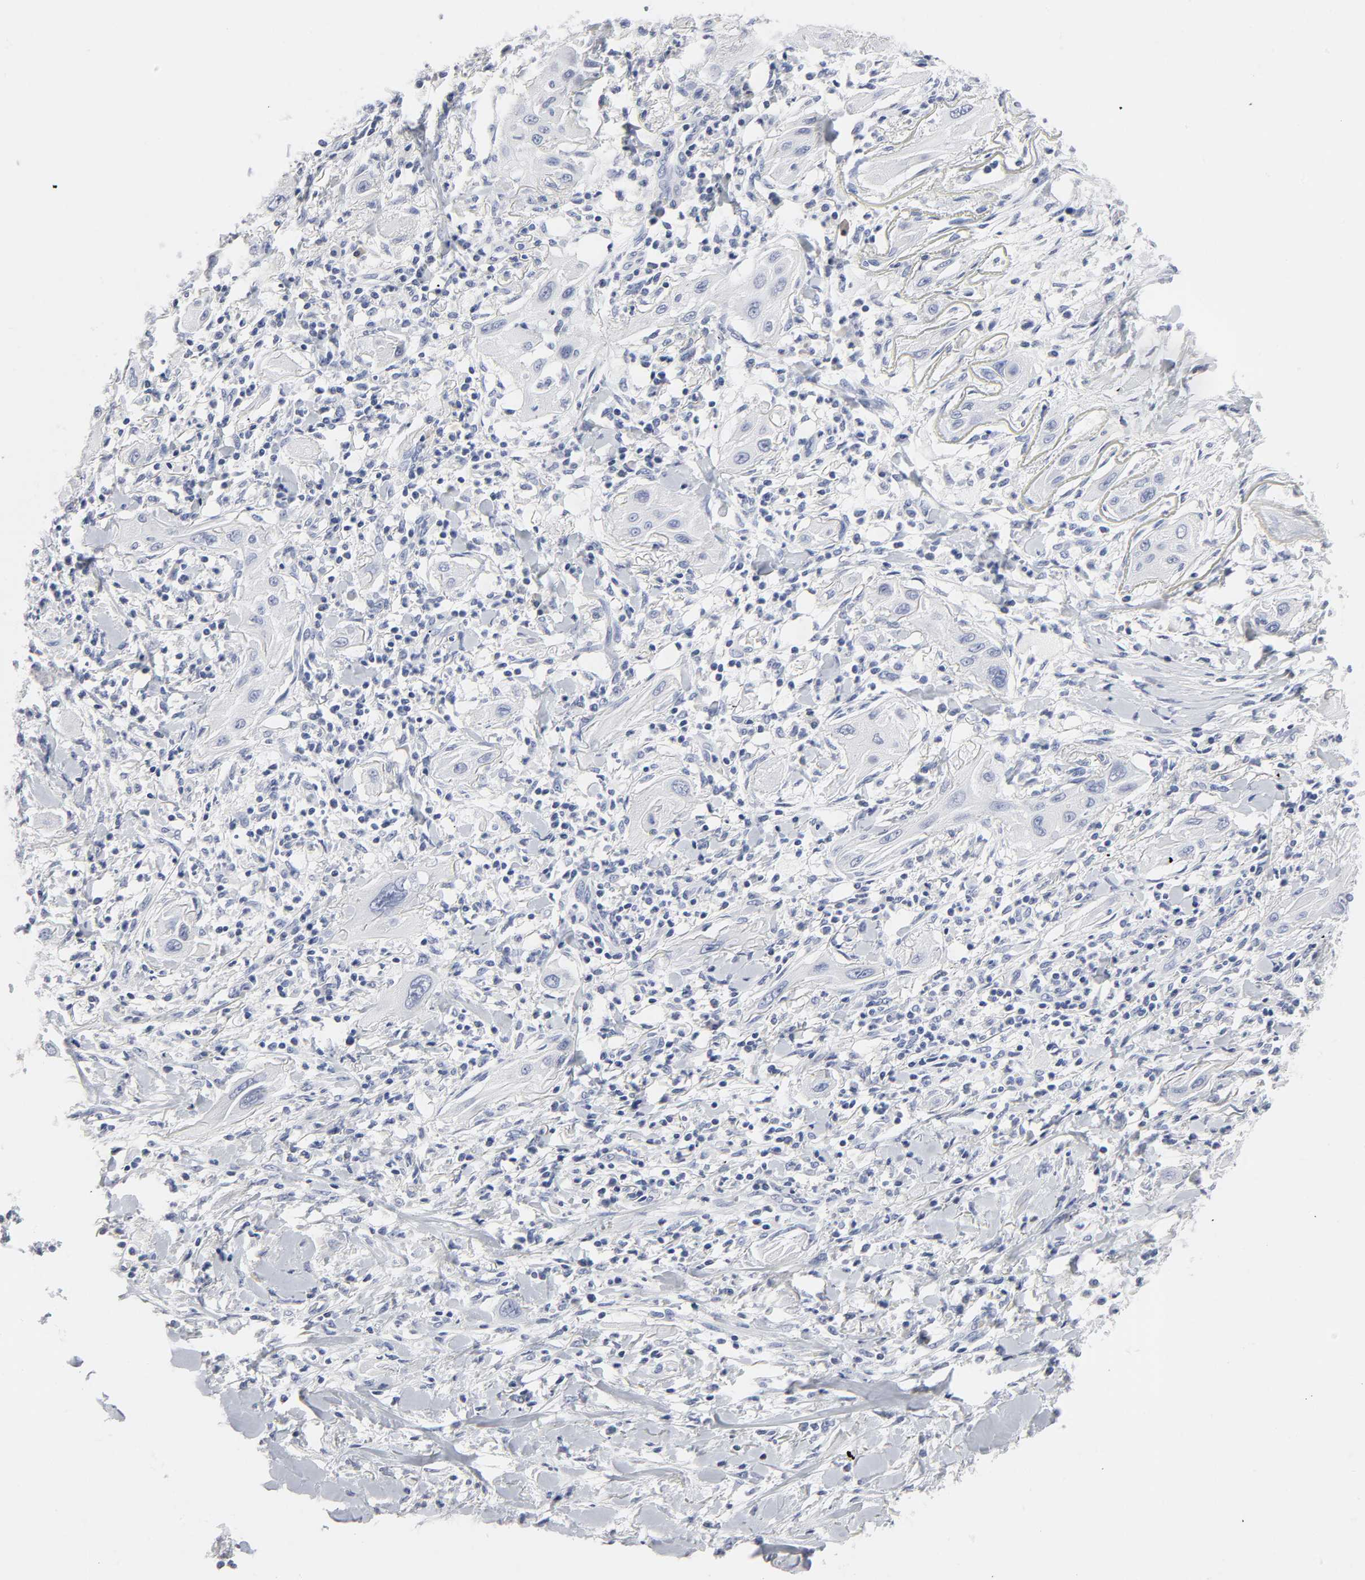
{"staining": {"intensity": "negative", "quantity": "none", "location": "none"}, "tissue": "lung cancer", "cell_type": "Tumor cells", "image_type": "cancer", "snomed": [{"axis": "morphology", "description": "Squamous cell carcinoma, NOS"}, {"axis": "topography", "description": "Lung"}], "caption": "Immunohistochemistry of lung squamous cell carcinoma demonstrates no positivity in tumor cells.", "gene": "HNF4A", "patient": {"sex": "female", "age": 47}}